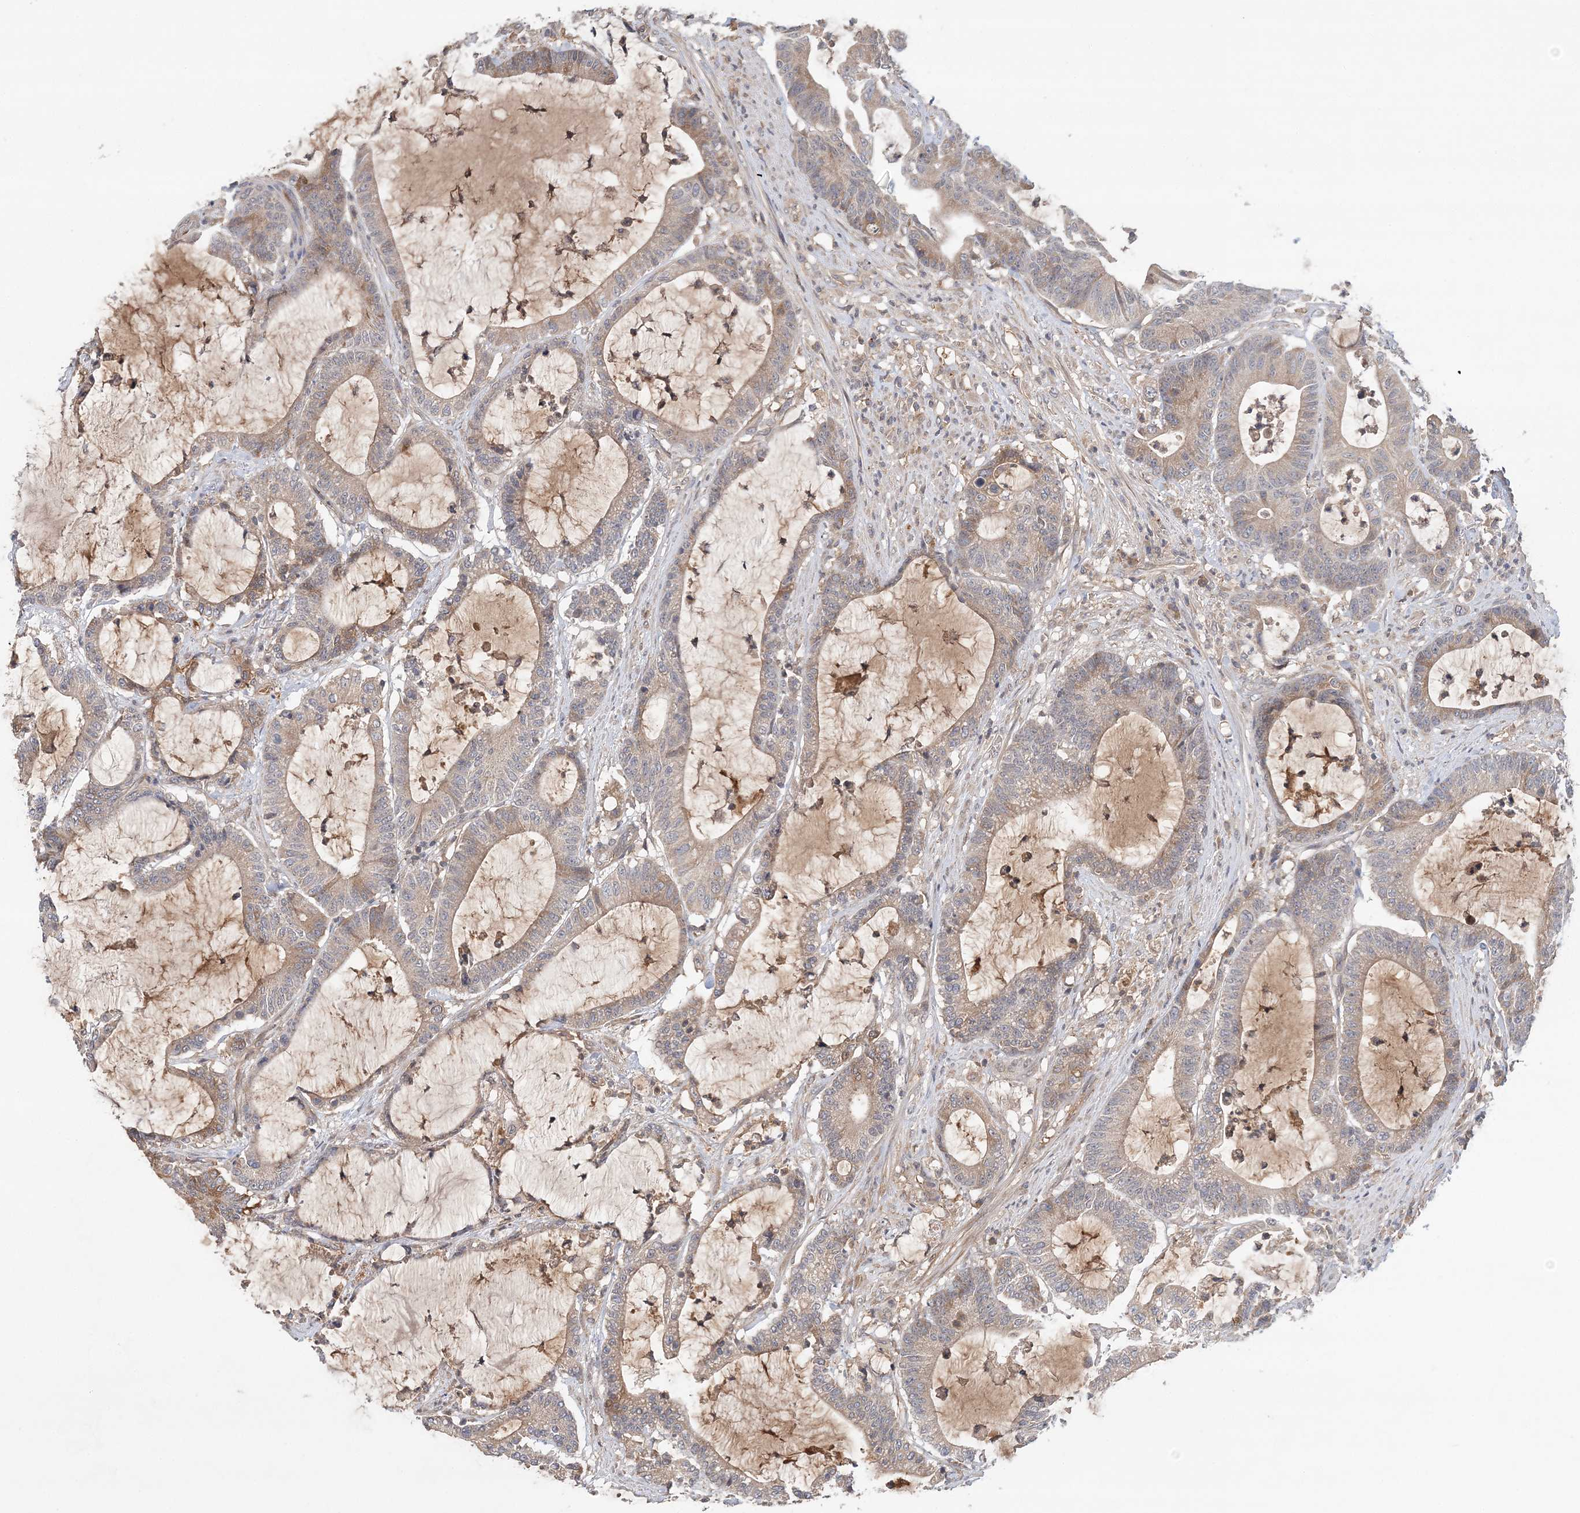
{"staining": {"intensity": "moderate", "quantity": "<25%", "location": "cytoplasmic/membranous"}, "tissue": "colorectal cancer", "cell_type": "Tumor cells", "image_type": "cancer", "snomed": [{"axis": "morphology", "description": "Adenocarcinoma, NOS"}, {"axis": "topography", "description": "Colon"}], "caption": "High-power microscopy captured an IHC histopathology image of colorectal adenocarcinoma, revealing moderate cytoplasmic/membranous staining in about <25% of tumor cells.", "gene": "SYCP3", "patient": {"sex": "female", "age": 84}}